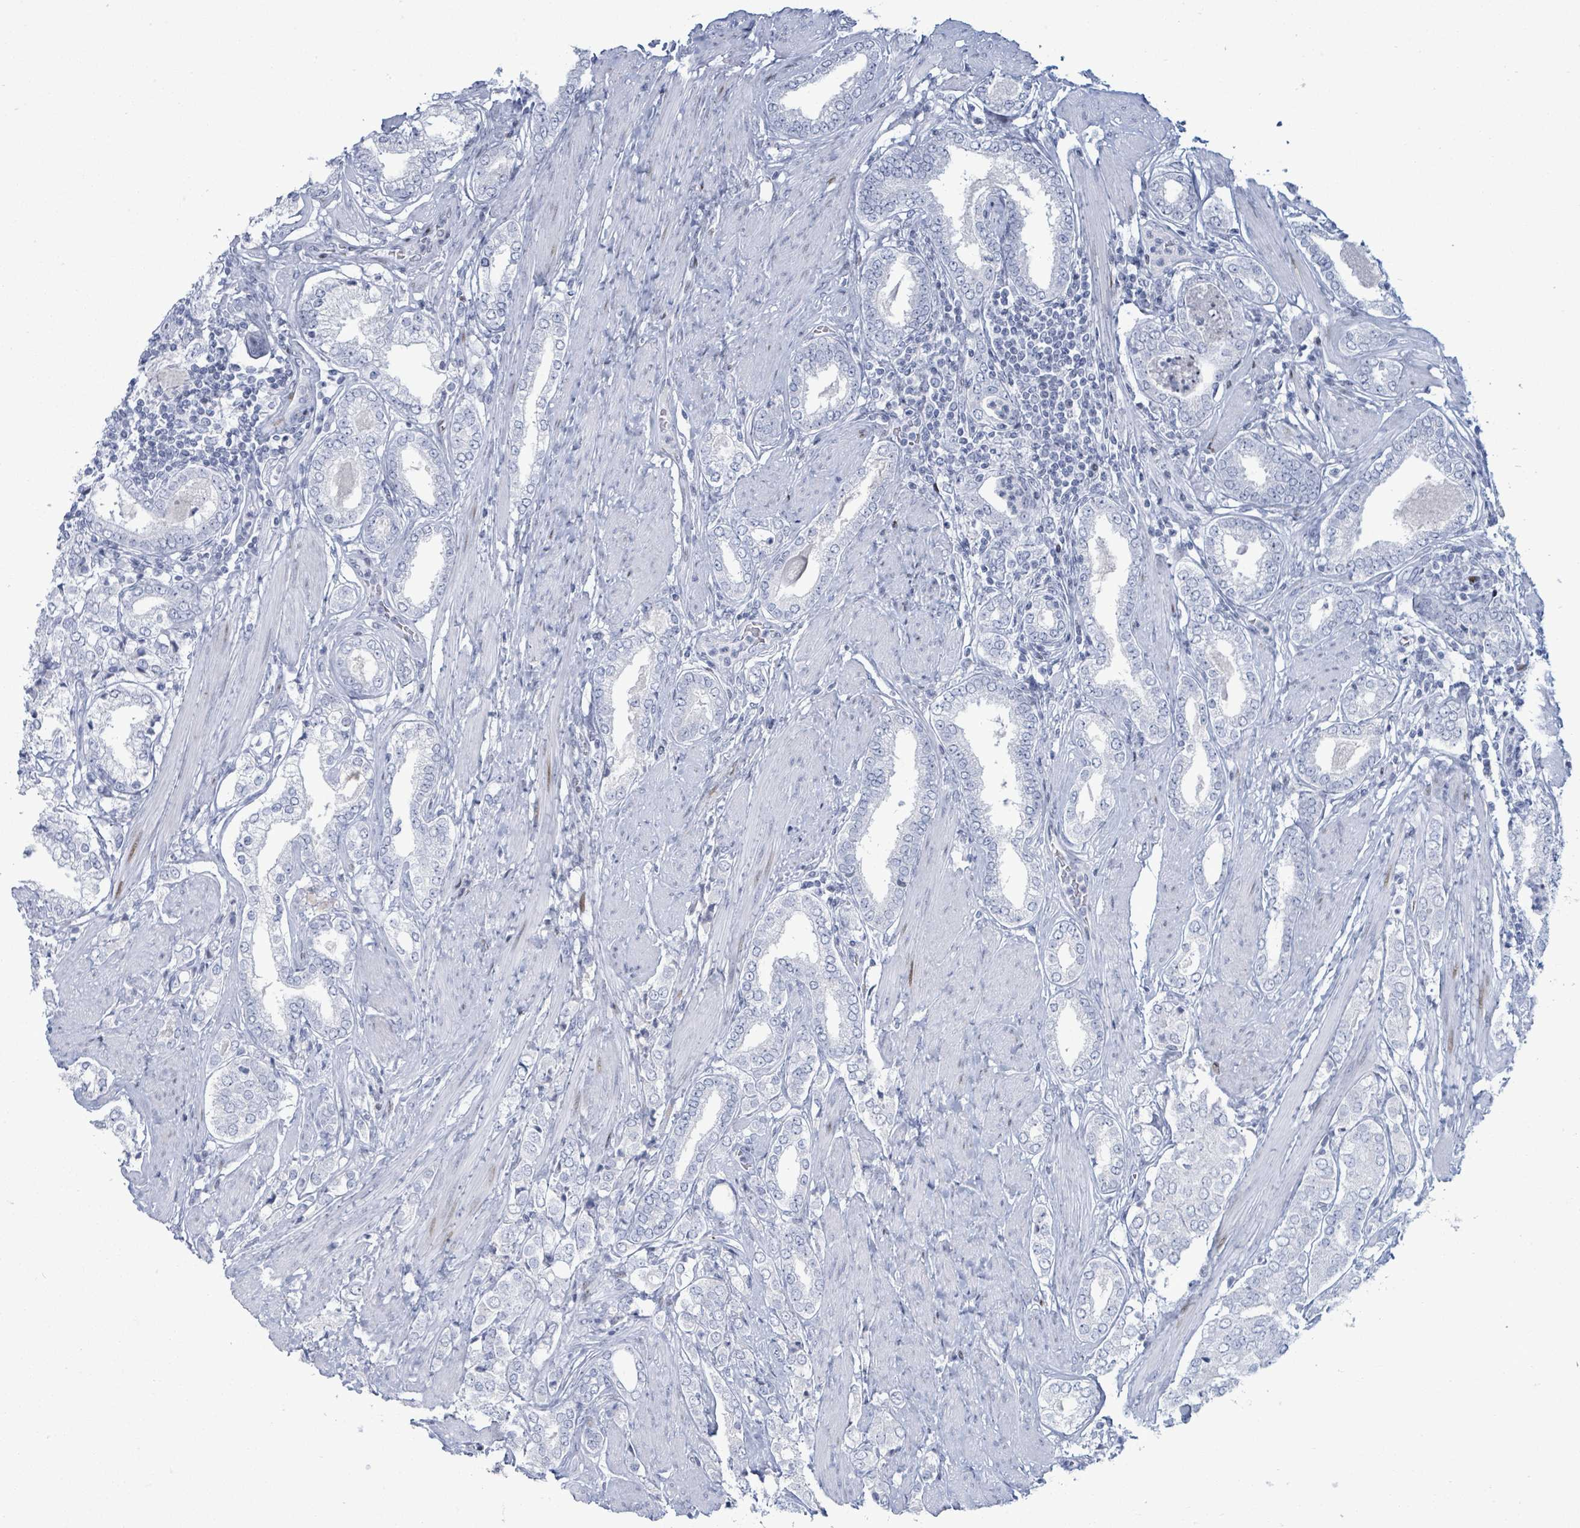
{"staining": {"intensity": "negative", "quantity": "none", "location": "none"}, "tissue": "prostate cancer", "cell_type": "Tumor cells", "image_type": "cancer", "snomed": [{"axis": "morphology", "description": "Adenocarcinoma, High grade"}, {"axis": "topography", "description": "Prostate"}], "caption": "Tumor cells show no significant protein positivity in prostate cancer (adenocarcinoma (high-grade)).", "gene": "MALL", "patient": {"sex": "male", "age": 71}}